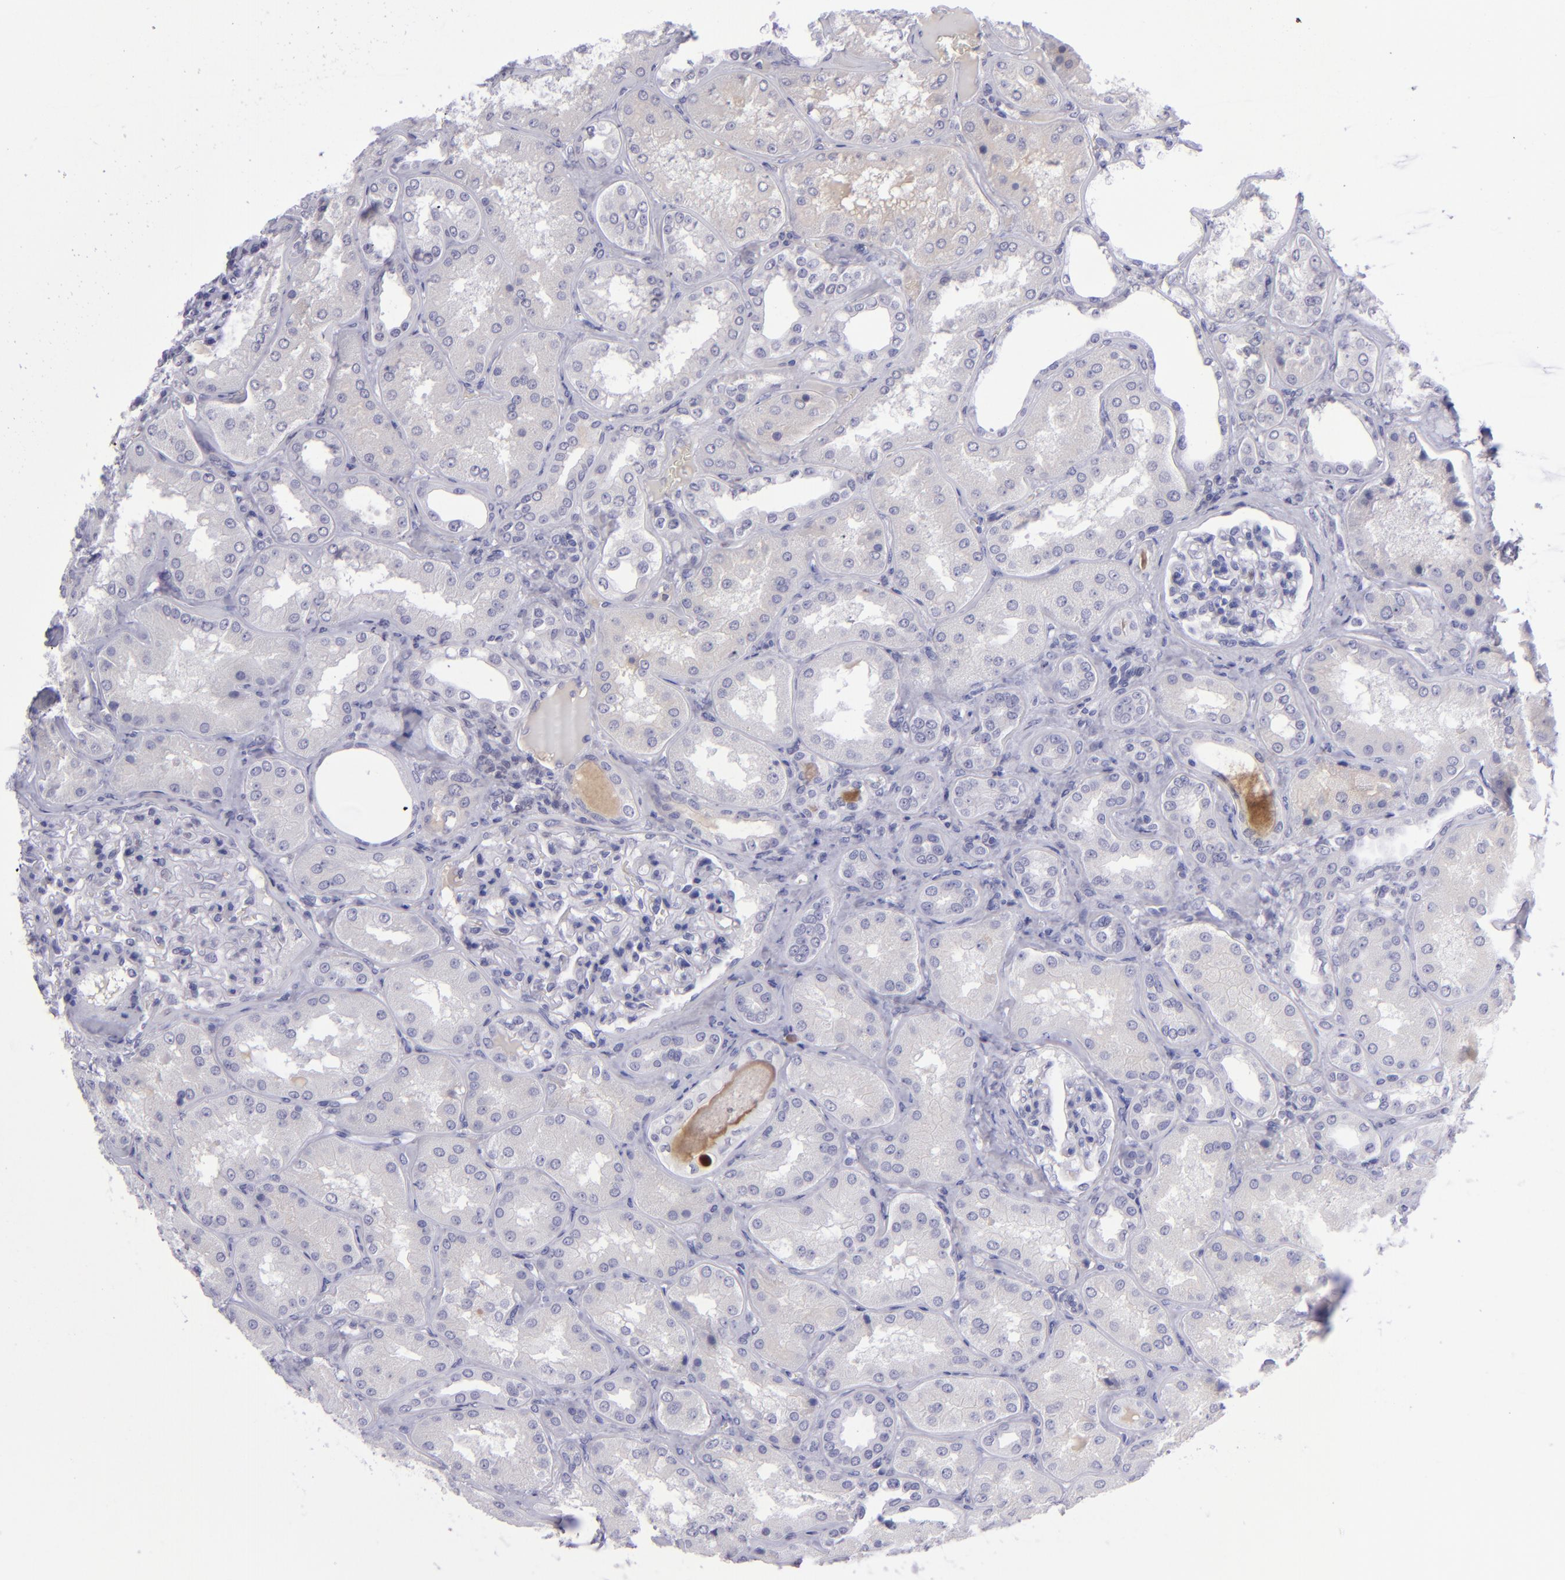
{"staining": {"intensity": "negative", "quantity": "none", "location": "none"}, "tissue": "kidney", "cell_type": "Cells in glomeruli", "image_type": "normal", "snomed": [{"axis": "morphology", "description": "Normal tissue, NOS"}, {"axis": "topography", "description": "Kidney"}], "caption": "This is a micrograph of immunohistochemistry (IHC) staining of benign kidney, which shows no positivity in cells in glomeruli.", "gene": "POU2F2", "patient": {"sex": "female", "age": 56}}